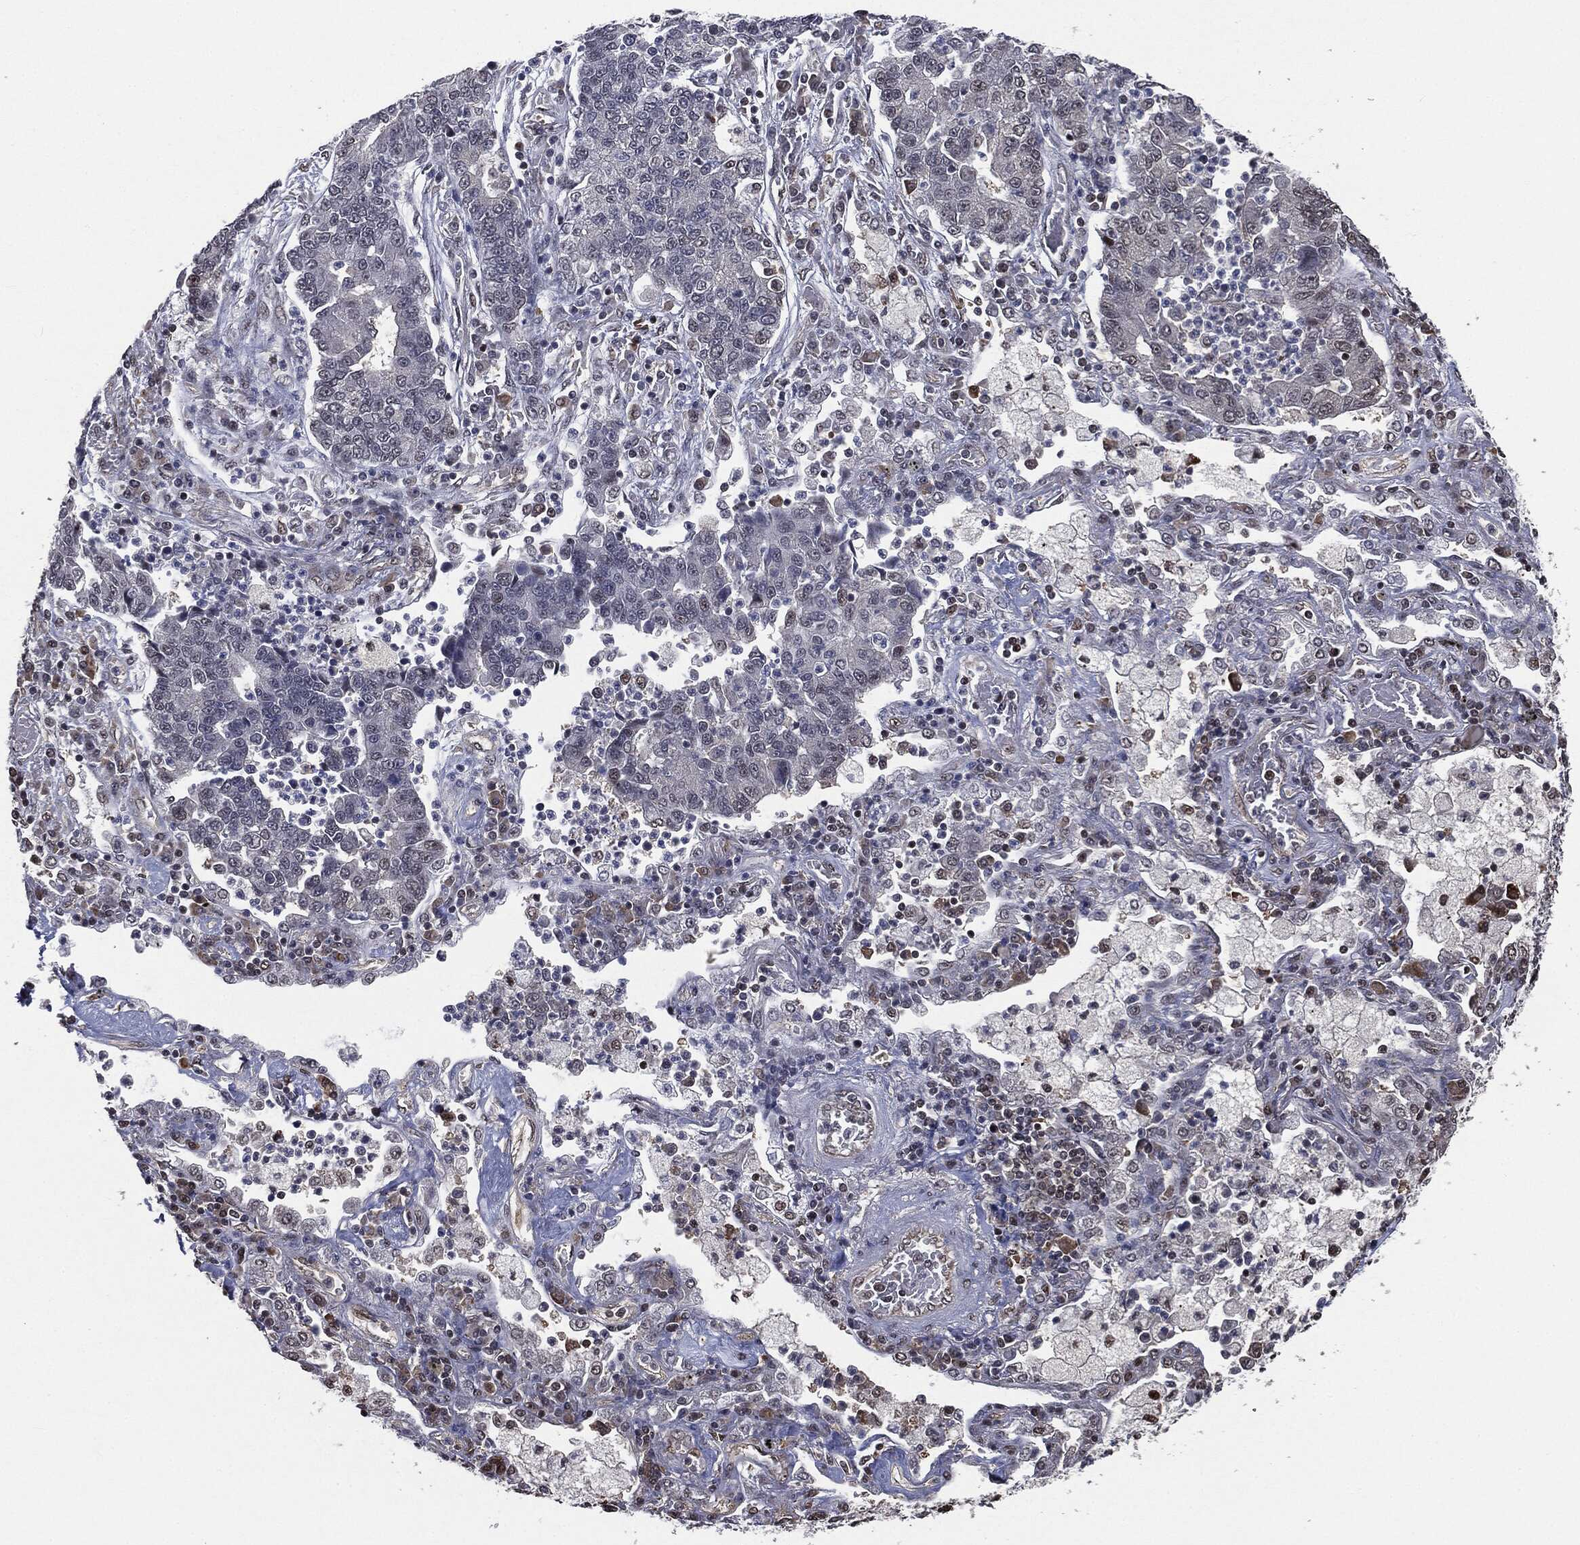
{"staining": {"intensity": "negative", "quantity": "none", "location": "none"}, "tissue": "lung cancer", "cell_type": "Tumor cells", "image_type": "cancer", "snomed": [{"axis": "morphology", "description": "Adenocarcinoma, NOS"}, {"axis": "topography", "description": "Lung"}], "caption": "The photomicrograph demonstrates no staining of tumor cells in adenocarcinoma (lung). (Stains: DAB (3,3'-diaminobenzidine) IHC with hematoxylin counter stain, Microscopy: brightfield microscopy at high magnification).", "gene": "SHLD2", "patient": {"sex": "female", "age": 57}}